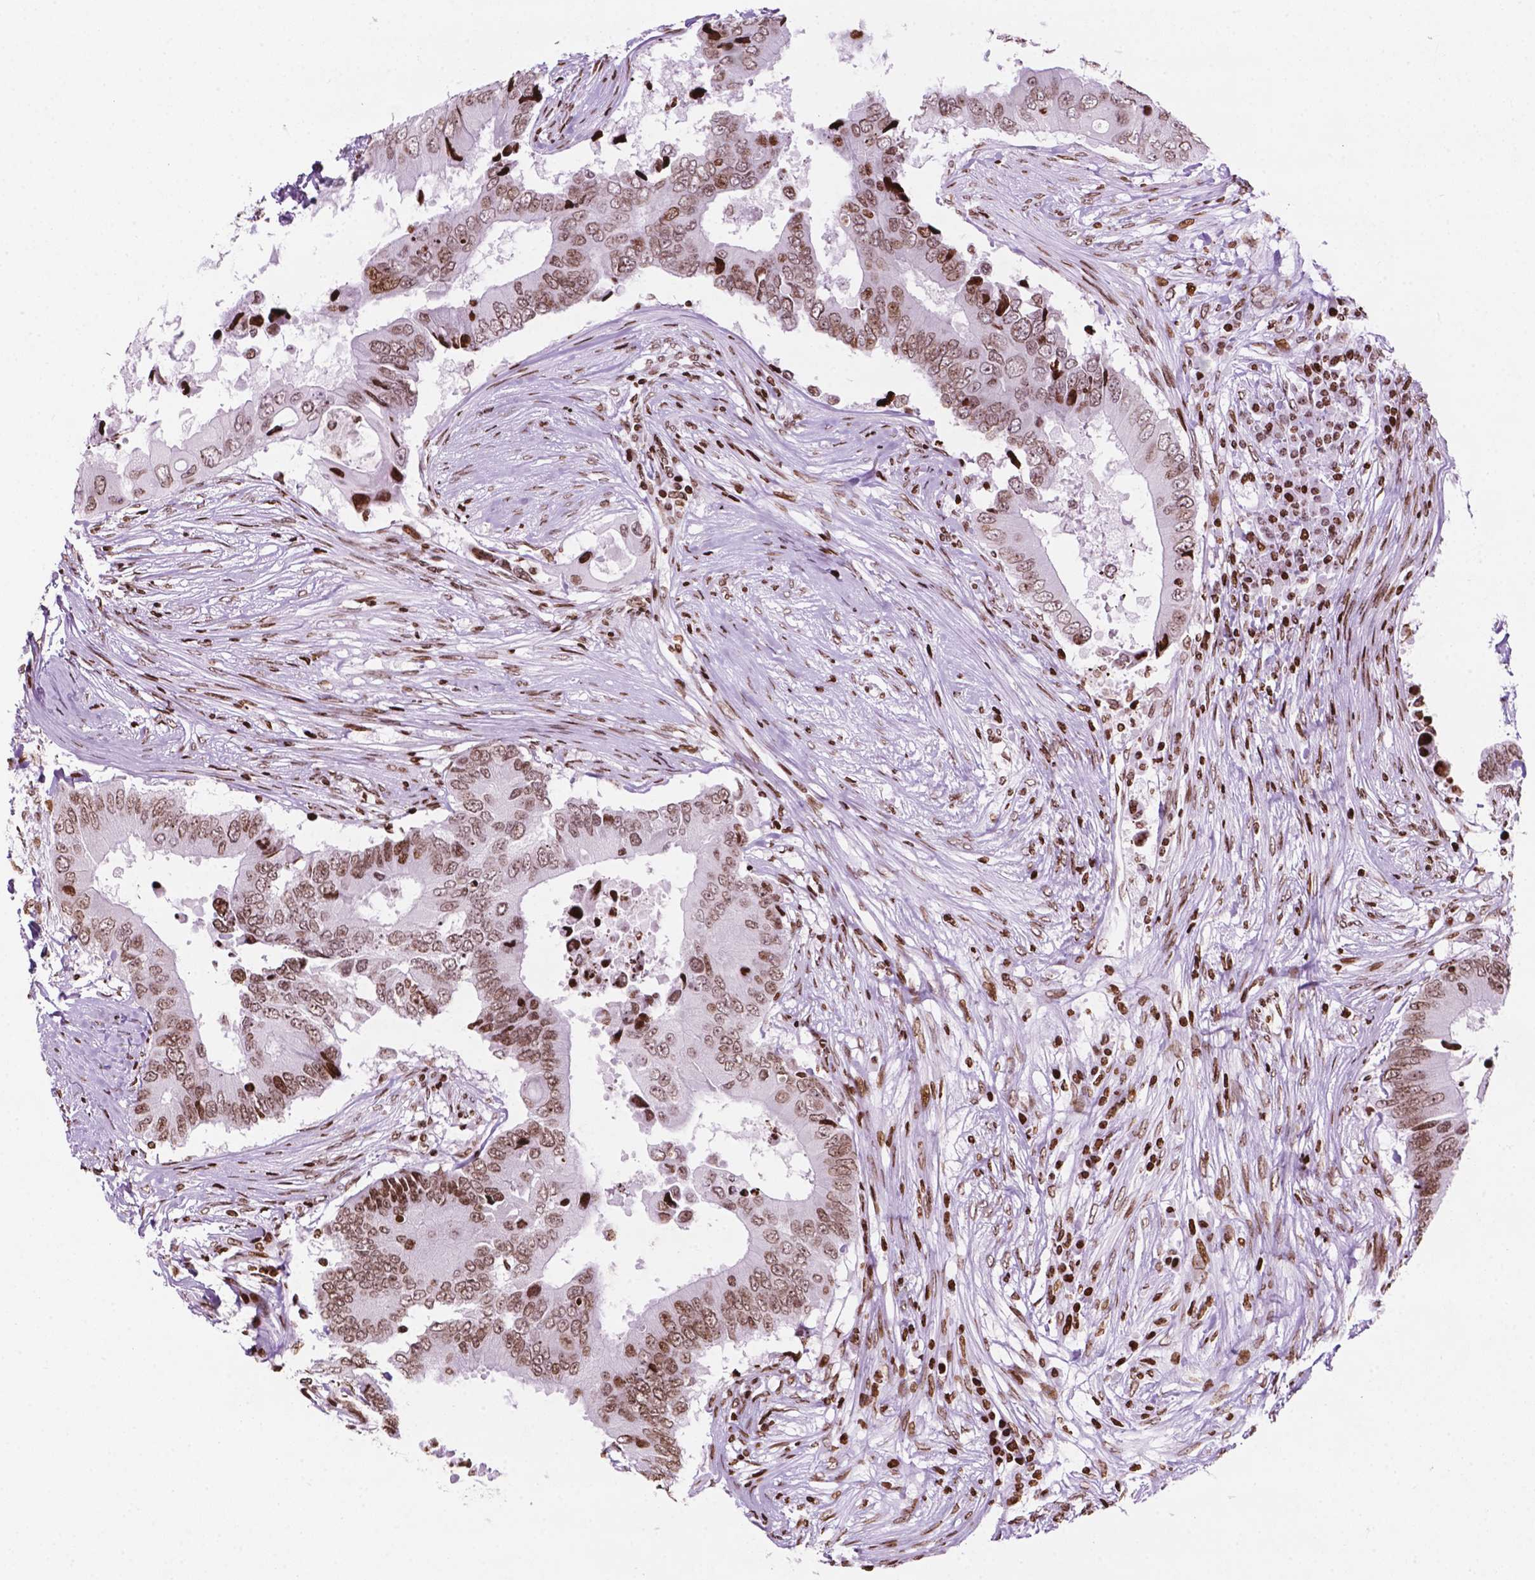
{"staining": {"intensity": "moderate", "quantity": ">75%", "location": "nuclear"}, "tissue": "colorectal cancer", "cell_type": "Tumor cells", "image_type": "cancer", "snomed": [{"axis": "morphology", "description": "Adenocarcinoma, NOS"}, {"axis": "topography", "description": "Colon"}], "caption": "Immunohistochemical staining of human colorectal adenocarcinoma displays medium levels of moderate nuclear protein expression in approximately >75% of tumor cells. (IHC, brightfield microscopy, high magnification).", "gene": "TMEM250", "patient": {"sex": "male", "age": 71}}